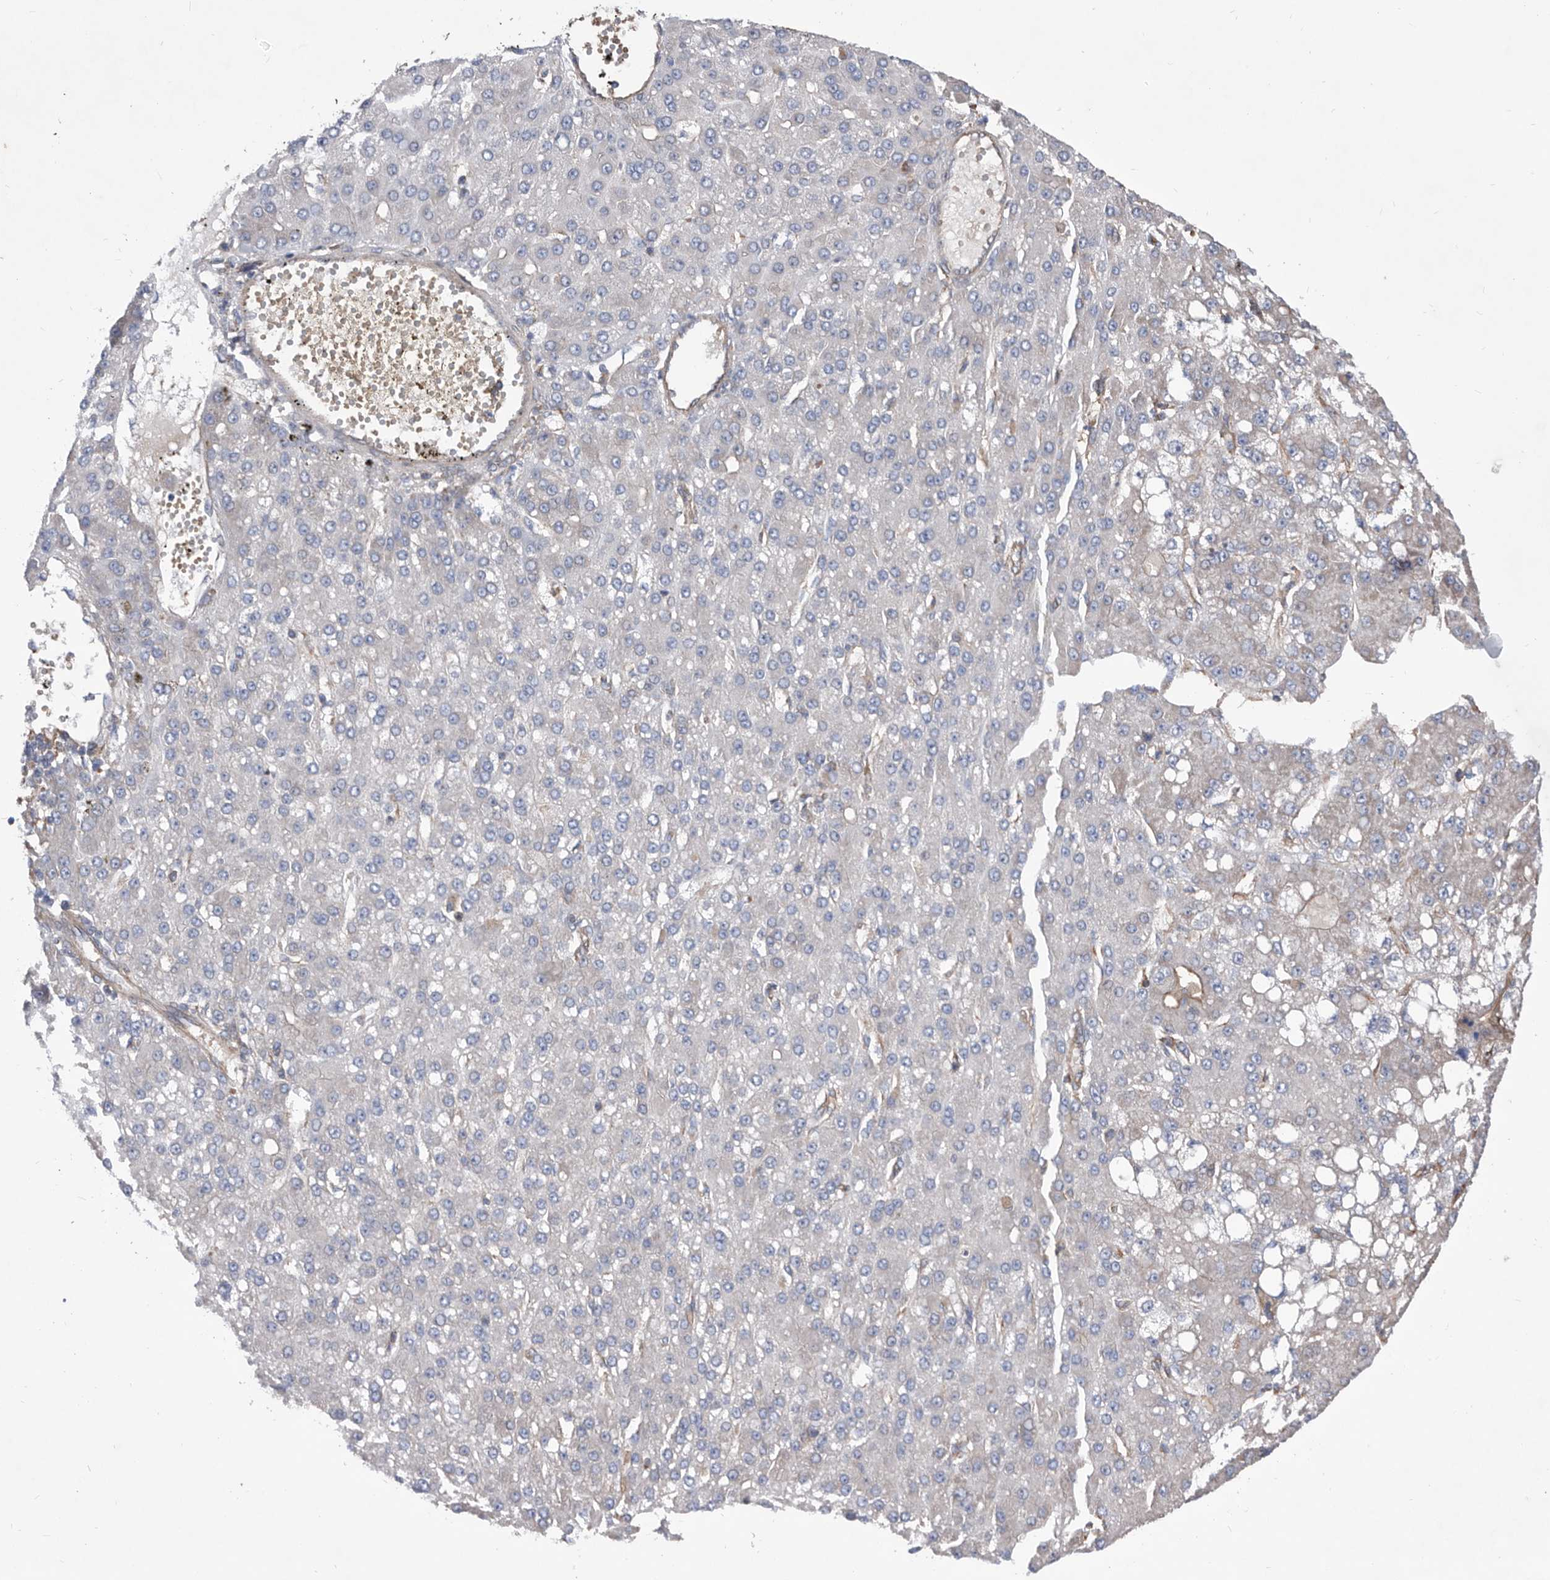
{"staining": {"intensity": "negative", "quantity": "none", "location": "none"}, "tissue": "liver cancer", "cell_type": "Tumor cells", "image_type": "cancer", "snomed": [{"axis": "morphology", "description": "Carcinoma, Hepatocellular, NOS"}, {"axis": "topography", "description": "Liver"}], "caption": "Histopathology image shows no protein staining in tumor cells of liver hepatocellular carcinoma tissue.", "gene": "ATP13A3", "patient": {"sex": "male", "age": 67}}